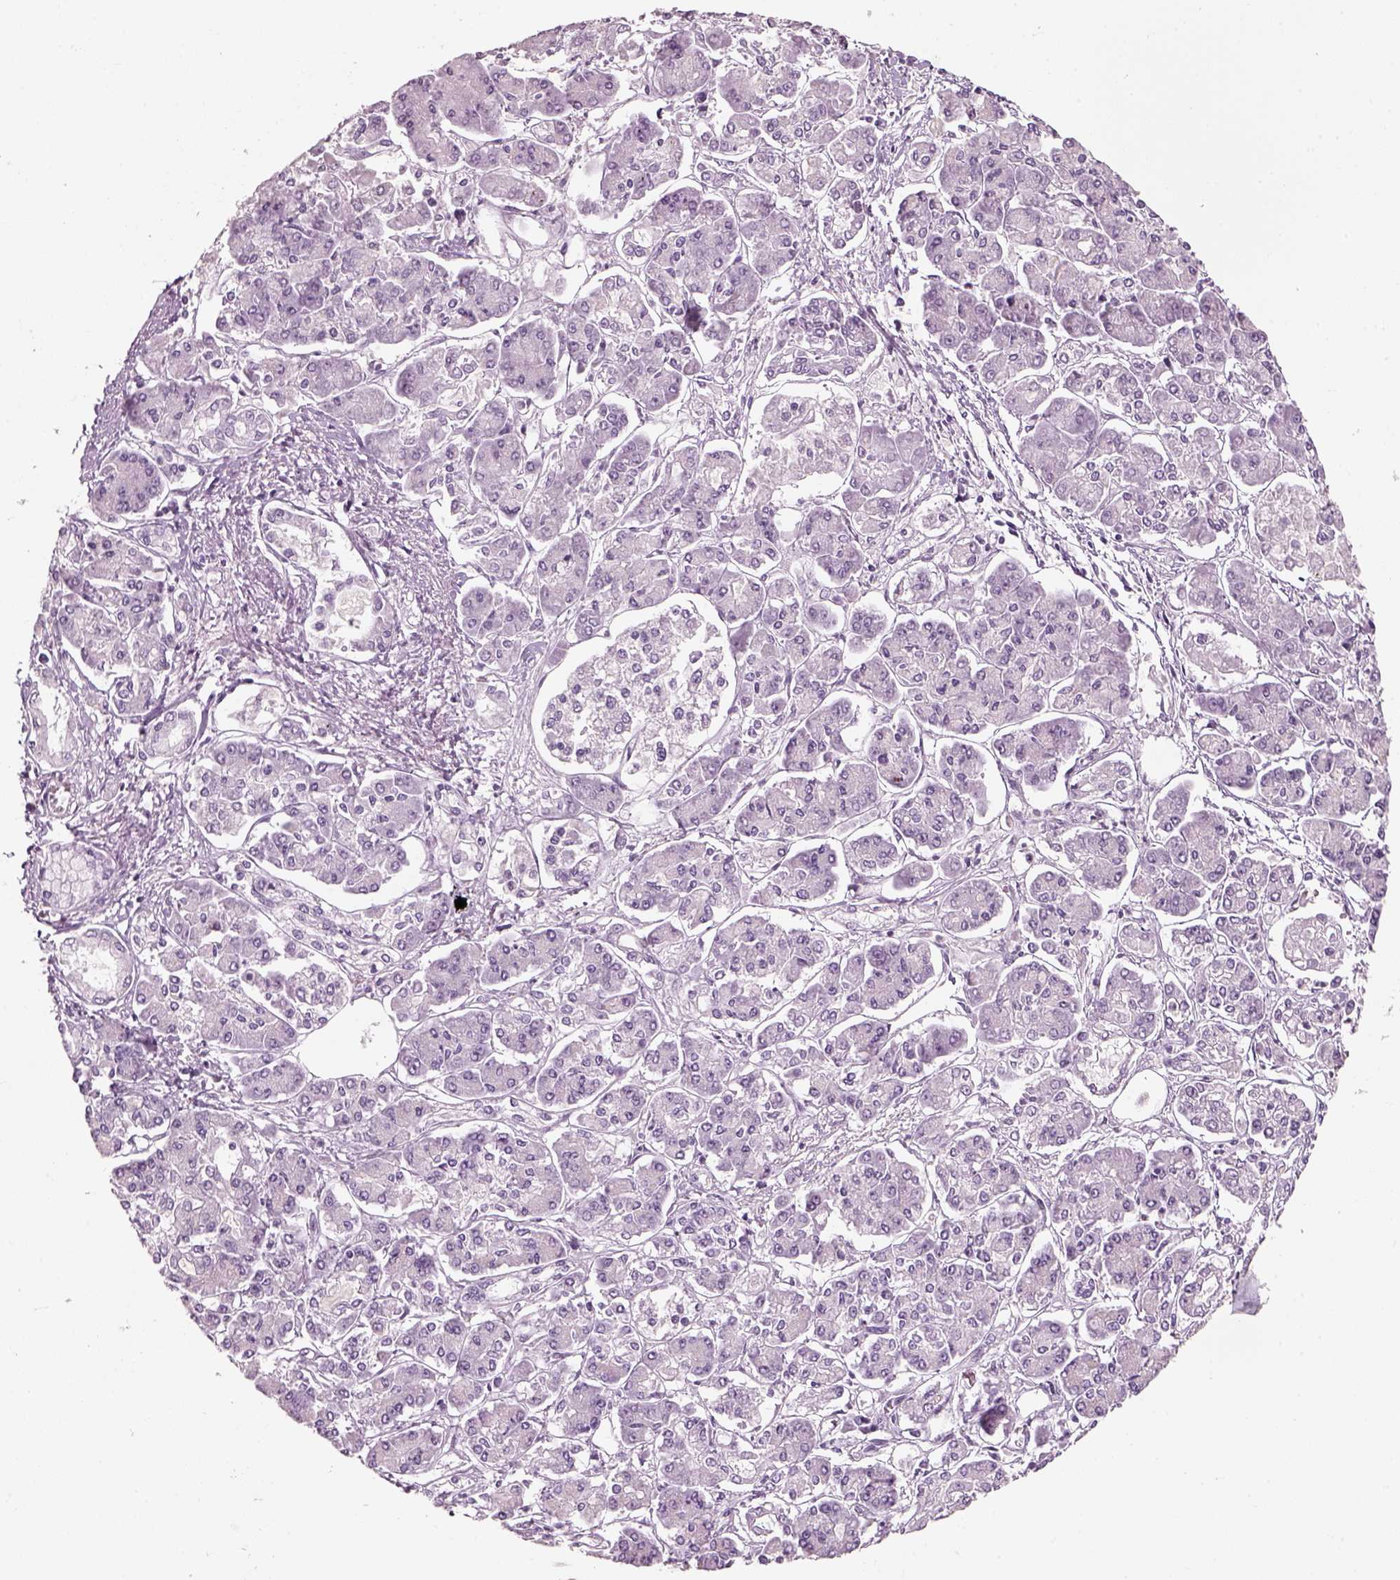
{"staining": {"intensity": "negative", "quantity": "none", "location": "none"}, "tissue": "pancreatic cancer", "cell_type": "Tumor cells", "image_type": "cancer", "snomed": [{"axis": "morphology", "description": "Adenocarcinoma, NOS"}, {"axis": "topography", "description": "Pancreas"}], "caption": "High magnification brightfield microscopy of pancreatic adenocarcinoma stained with DAB (brown) and counterstained with hematoxylin (blue): tumor cells show no significant staining.", "gene": "SLC6A2", "patient": {"sex": "male", "age": 85}}